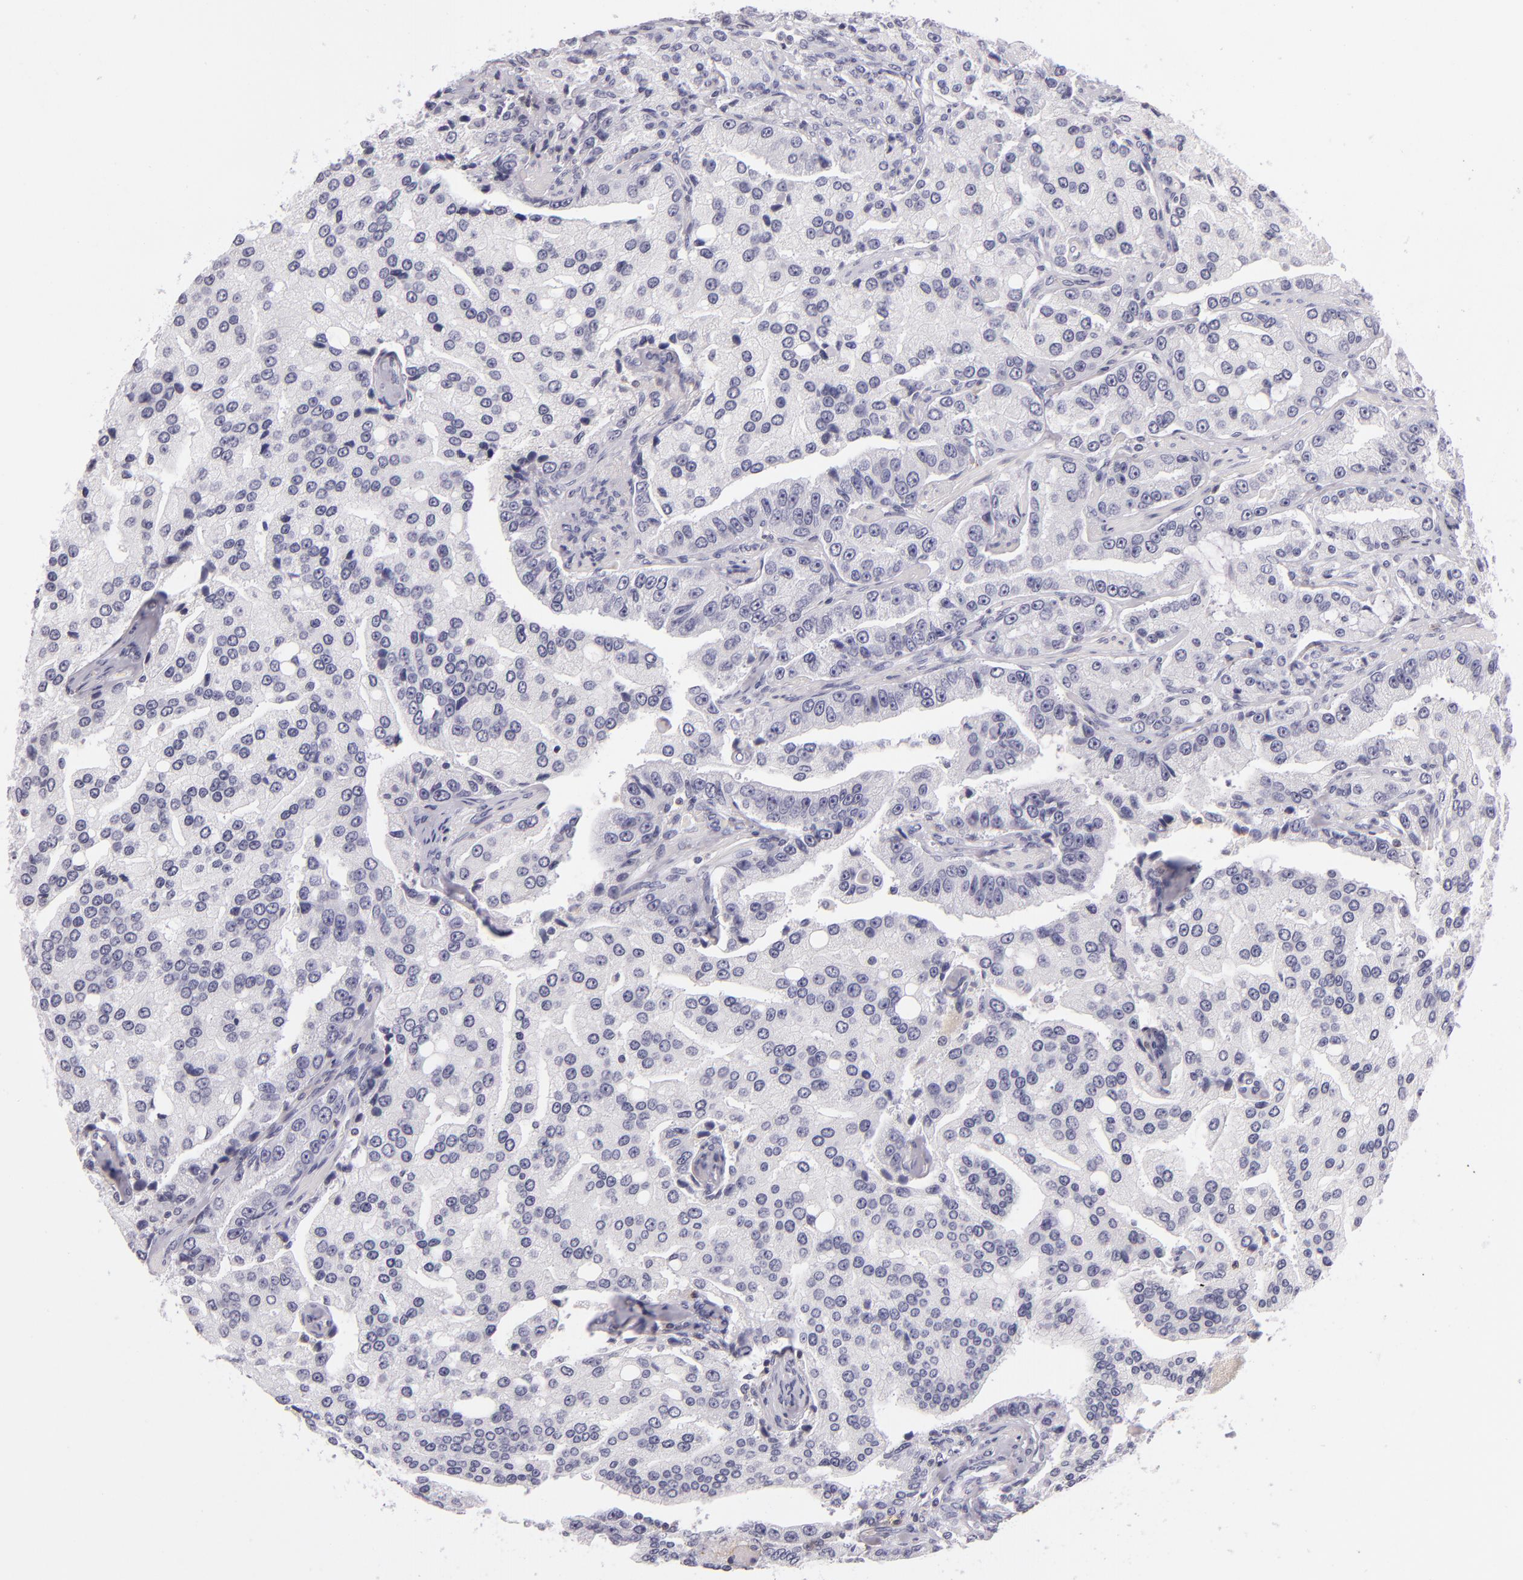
{"staining": {"intensity": "negative", "quantity": "none", "location": "none"}, "tissue": "prostate cancer", "cell_type": "Tumor cells", "image_type": "cancer", "snomed": [{"axis": "morphology", "description": "Adenocarcinoma, Medium grade"}, {"axis": "topography", "description": "Prostate"}], "caption": "The image exhibits no staining of tumor cells in prostate cancer. (DAB (3,3'-diaminobenzidine) immunohistochemistry (IHC) visualized using brightfield microscopy, high magnification).", "gene": "CD48", "patient": {"sex": "male", "age": 72}}